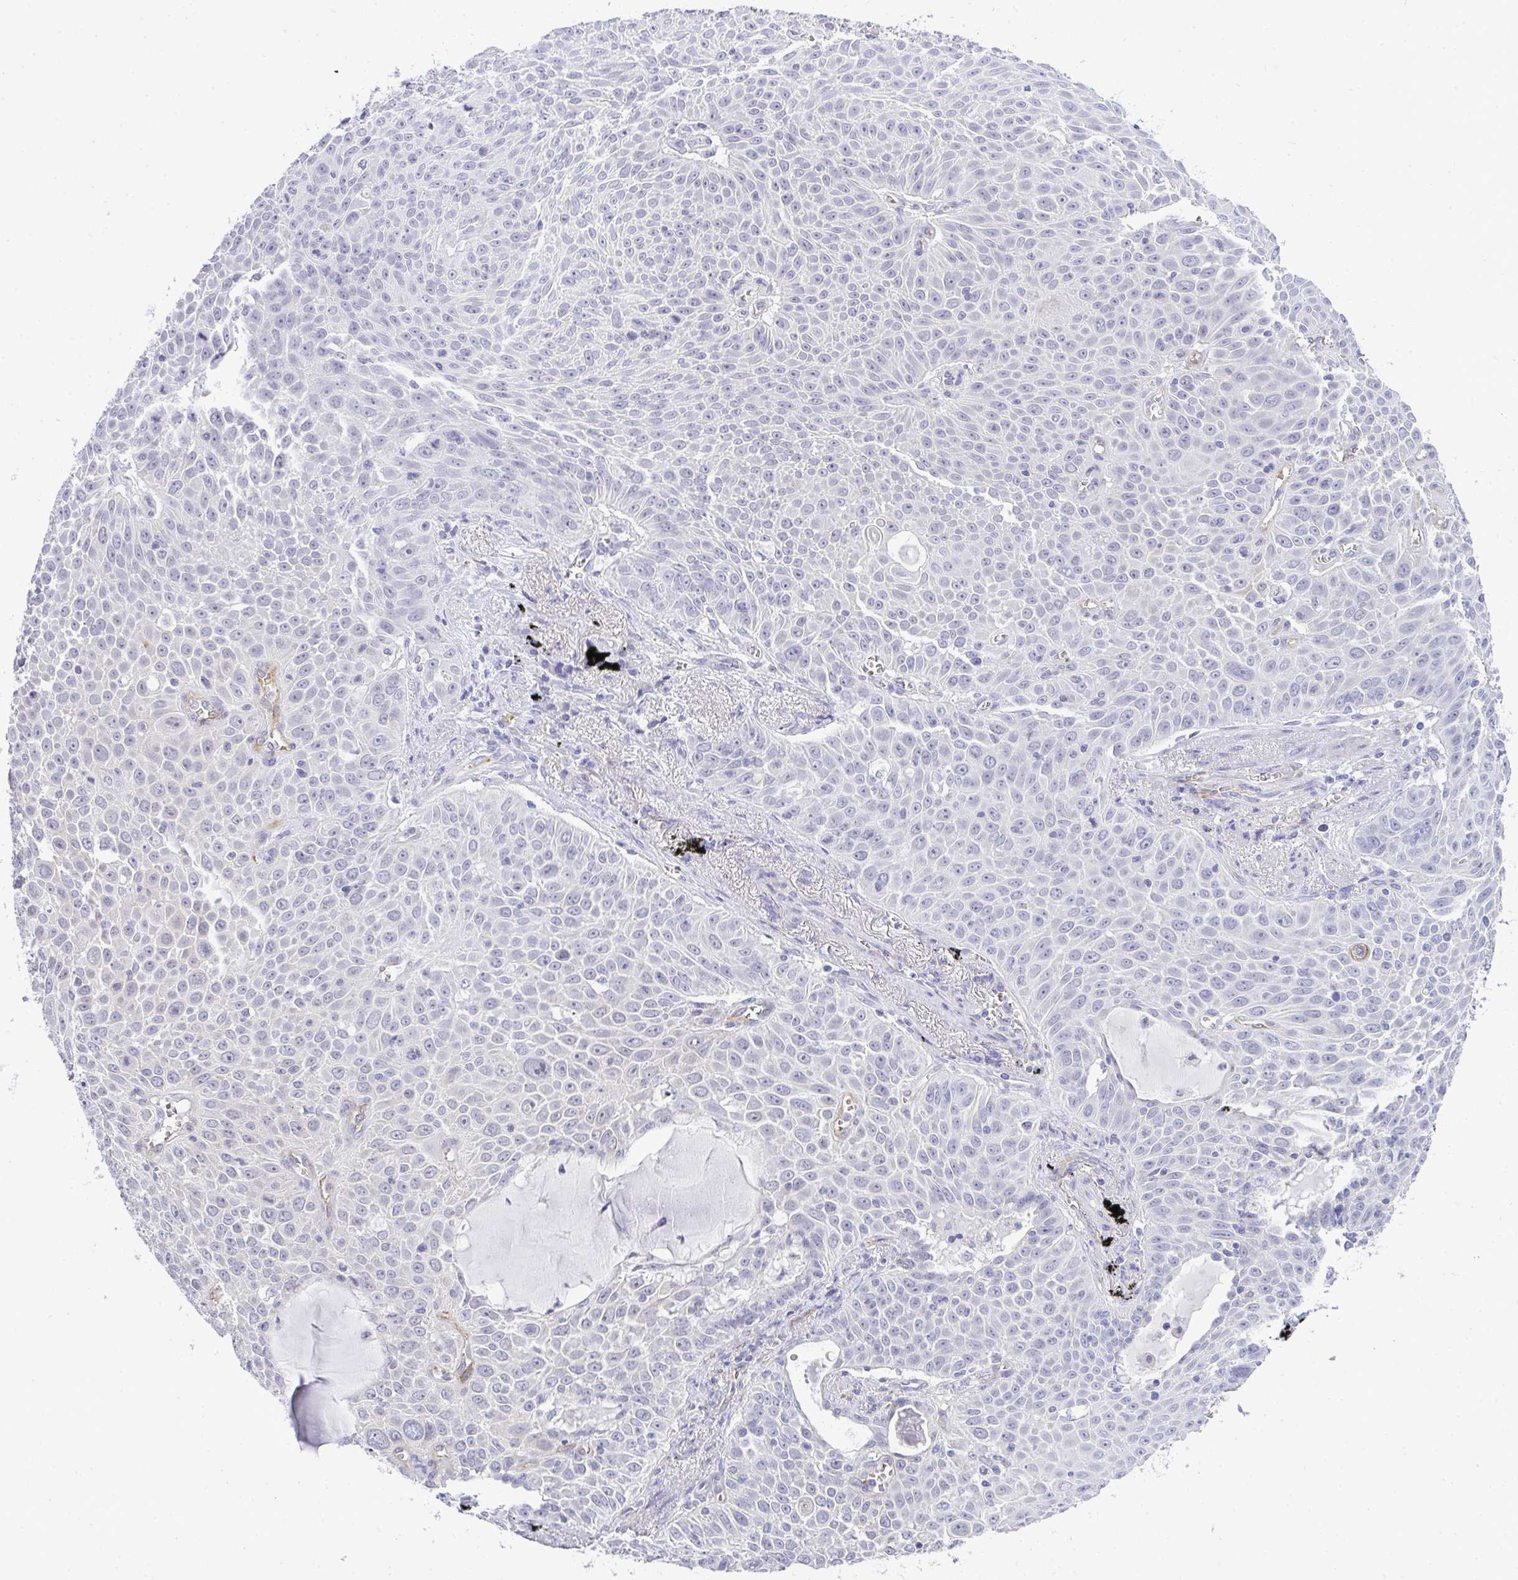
{"staining": {"intensity": "negative", "quantity": "none", "location": "none"}, "tissue": "lung cancer", "cell_type": "Tumor cells", "image_type": "cancer", "snomed": [{"axis": "morphology", "description": "Squamous cell carcinoma, NOS"}, {"axis": "morphology", "description": "Squamous cell carcinoma, metastatic, NOS"}, {"axis": "topography", "description": "Lymph node"}, {"axis": "topography", "description": "Lung"}], "caption": "Protein analysis of lung cancer exhibits no significant positivity in tumor cells. (Stains: DAB (3,3'-diaminobenzidine) IHC with hematoxylin counter stain, Microscopy: brightfield microscopy at high magnification).", "gene": "TMEM82", "patient": {"sex": "female", "age": 62}}